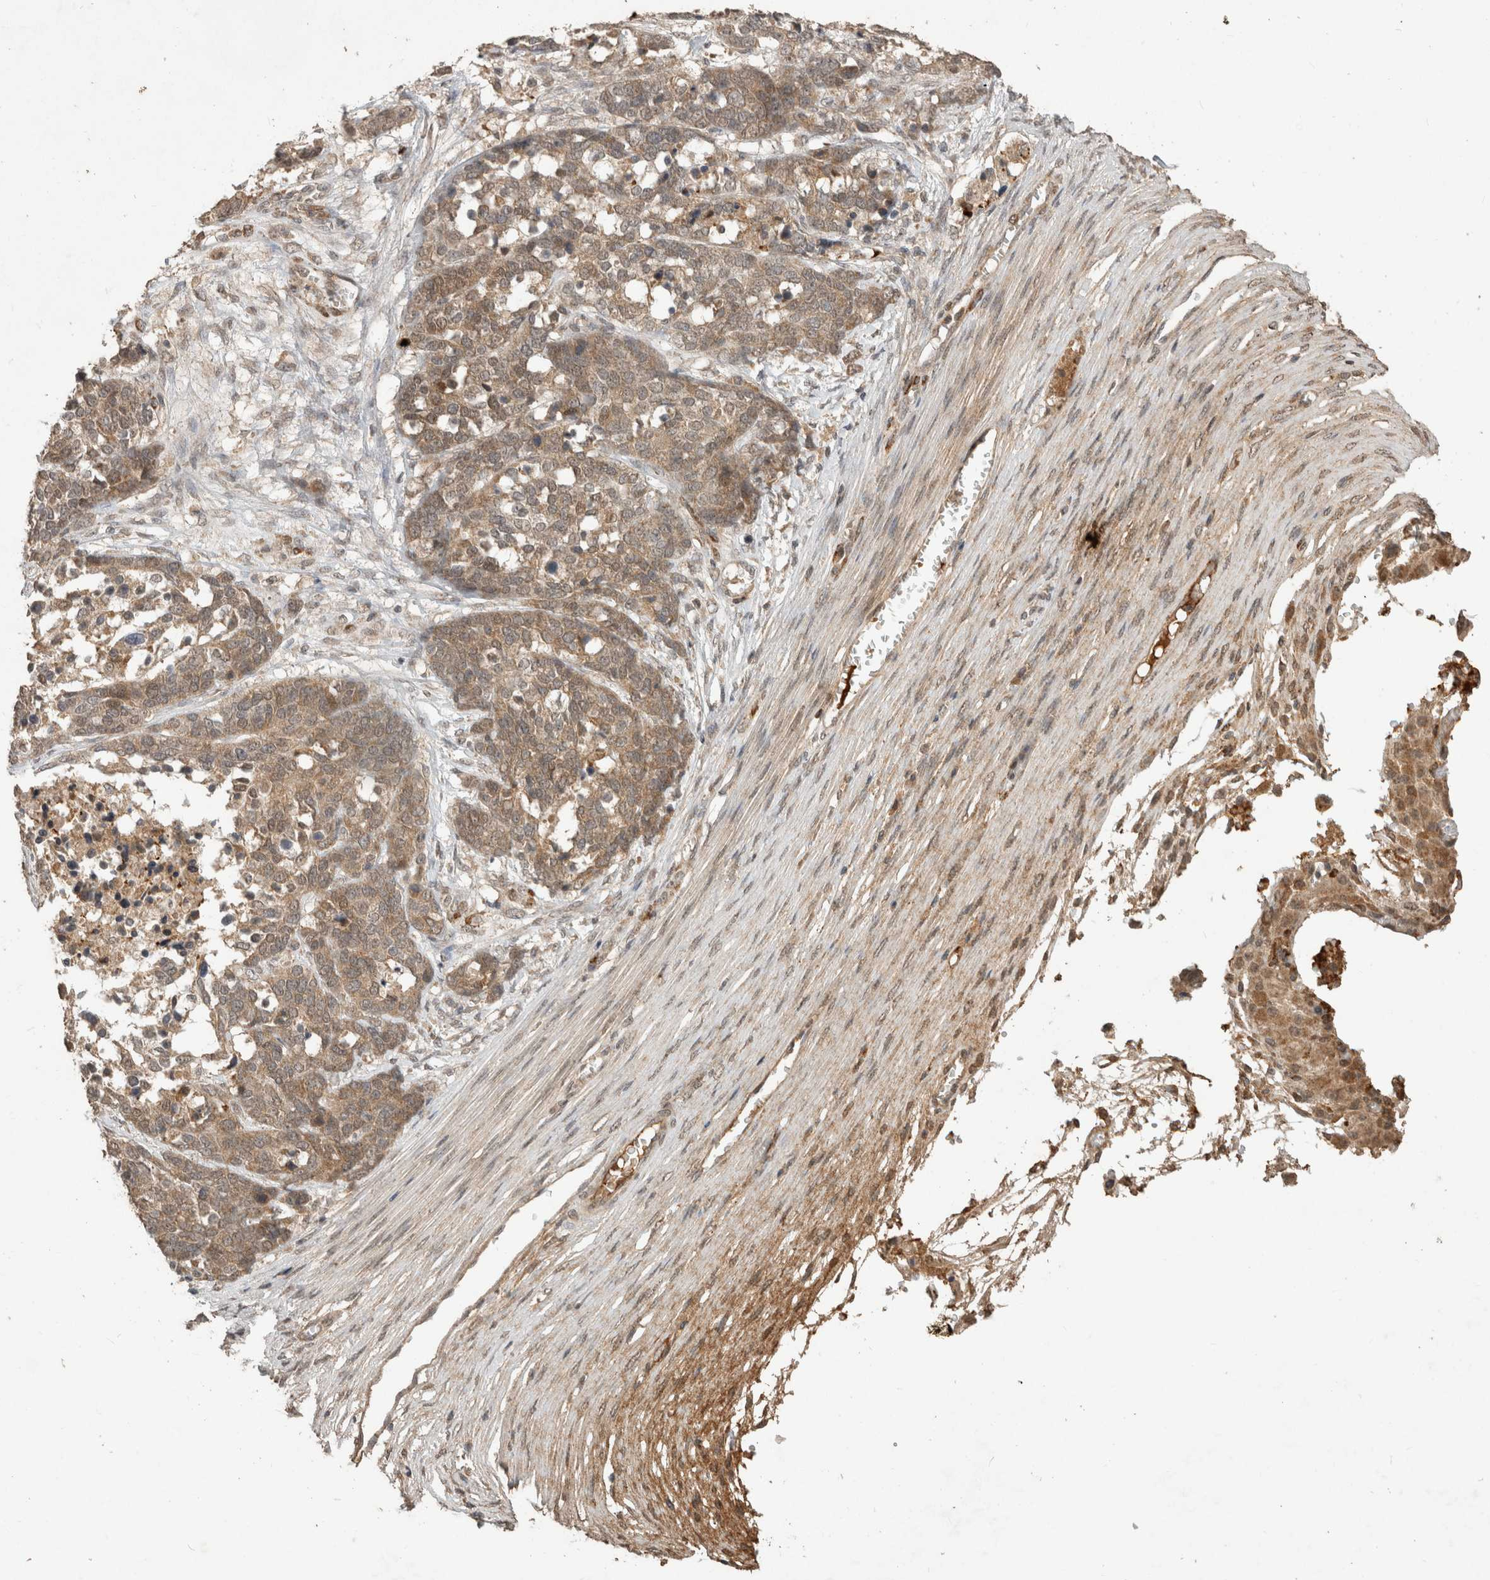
{"staining": {"intensity": "weak", "quantity": ">75%", "location": "cytoplasmic/membranous"}, "tissue": "ovarian cancer", "cell_type": "Tumor cells", "image_type": "cancer", "snomed": [{"axis": "morphology", "description": "Cystadenocarcinoma, serous, NOS"}, {"axis": "topography", "description": "Ovary"}], "caption": "Tumor cells display low levels of weak cytoplasmic/membranous staining in approximately >75% of cells in ovarian serous cystadenocarcinoma.", "gene": "FAM3A", "patient": {"sex": "female", "age": 44}}